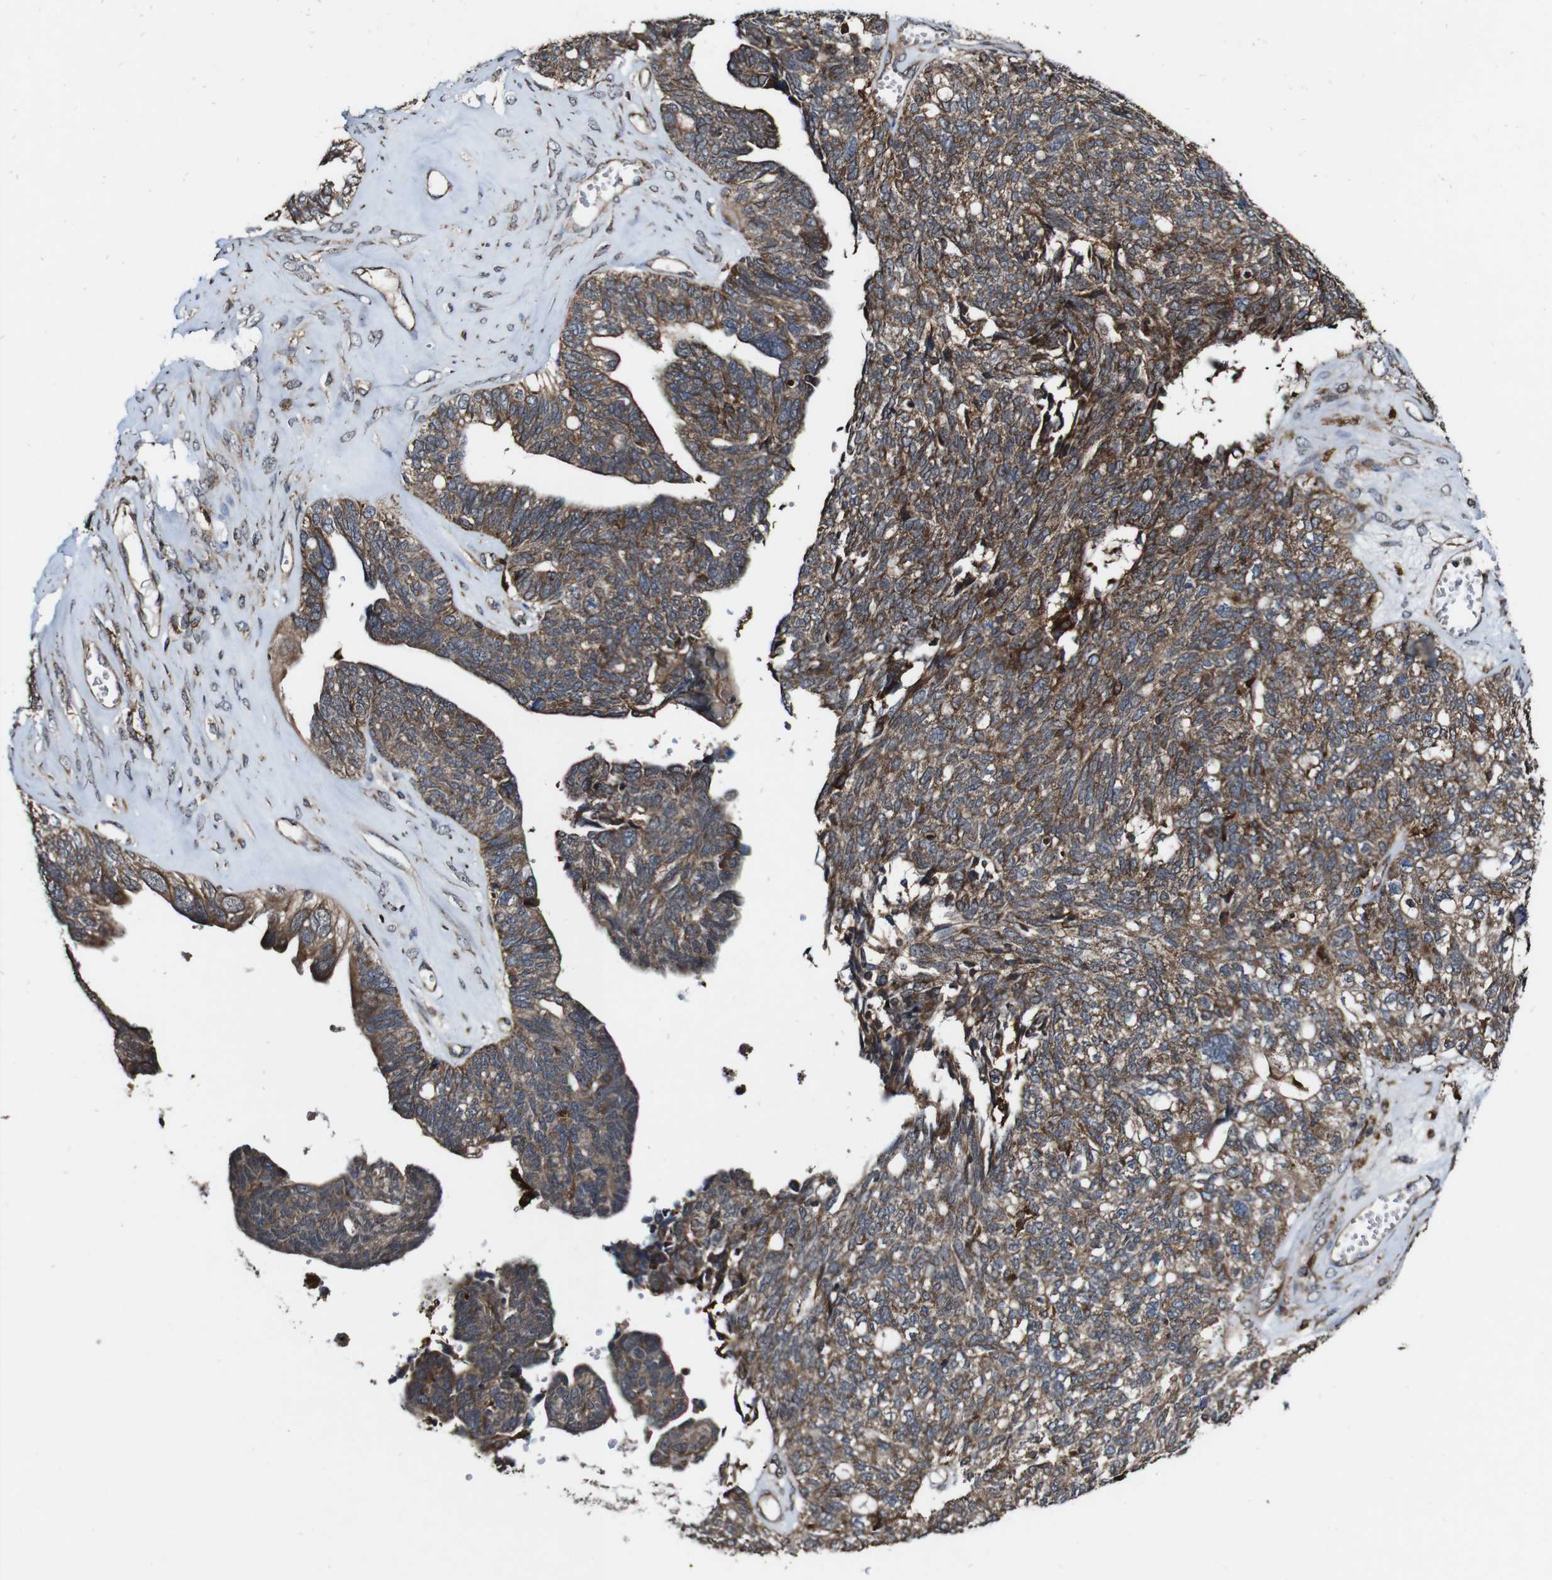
{"staining": {"intensity": "moderate", "quantity": ">75%", "location": "cytoplasmic/membranous"}, "tissue": "ovarian cancer", "cell_type": "Tumor cells", "image_type": "cancer", "snomed": [{"axis": "morphology", "description": "Cystadenocarcinoma, serous, NOS"}, {"axis": "topography", "description": "Ovary"}], "caption": "Approximately >75% of tumor cells in ovarian serous cystadenocarcinoma show moderate cytoplasmic/membranous protein staining as visualized by brown immunohistochemical staining.", "gene": "BTN3A3", "patient": {"sex": "female", "age": 79}}